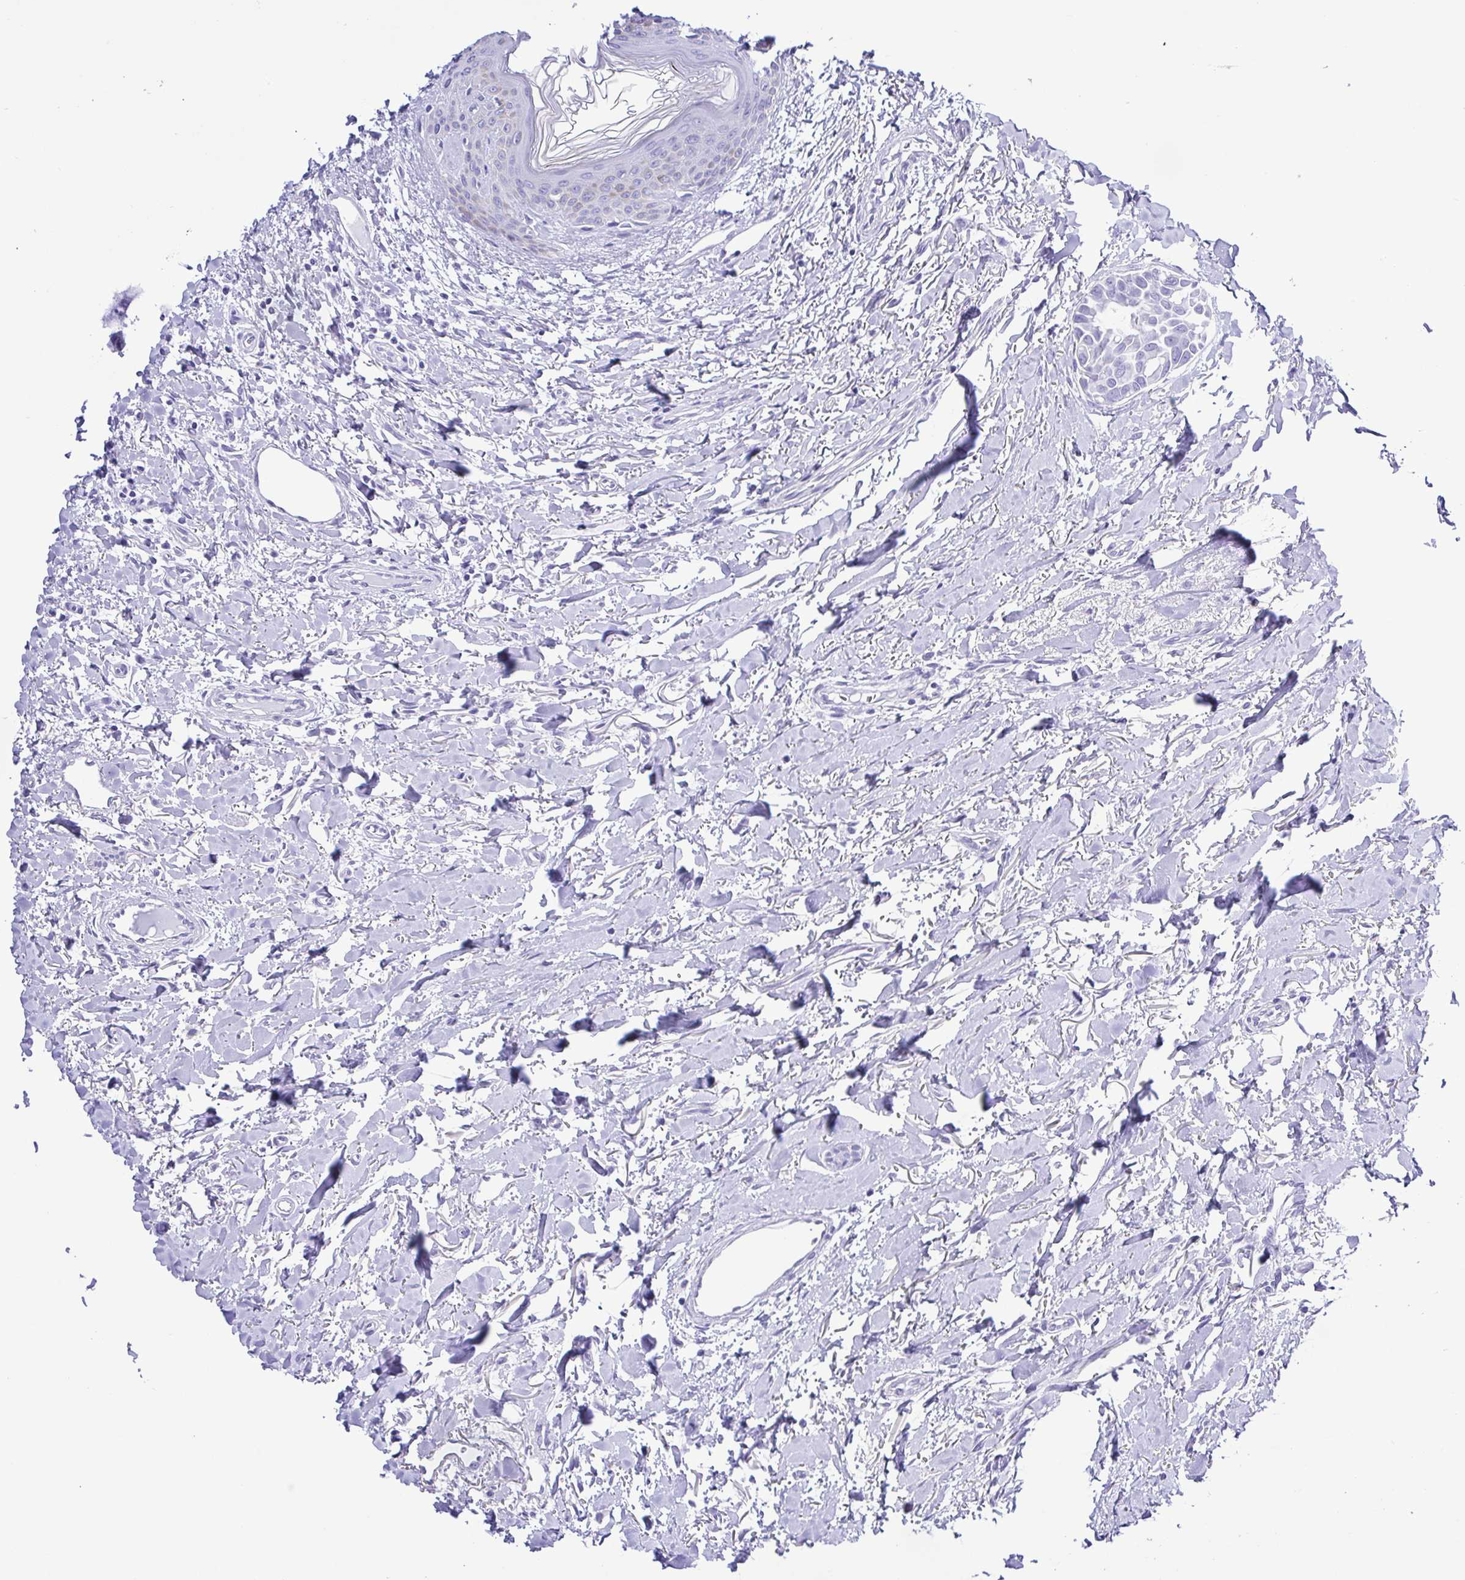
{"staining": {"intensity": "negative", "quantity": "none", "location": "none"}, "tissue": "breast cancer", "cell_type": "Tumor cells", "image_type": "cancer", "snomed": [{"axis": "morphology", "description": "Duct carcinoma"}, {"axis": "topography", "description": "Breast"}], "caption": "This photomicrograph is of breast invasive ductal carcinoma stained with immunohistochemistry (IHC) to label a protein in brown with the nuclei are counter-stained blue. There is no staining in tumor cells. The staining was performed using DAB to visualize the protein expression in brown, while the nuclei were stained in blue with hematoxylin (Magnification: 20x).", "gene": "SYT1", "patient": {"sex": "female", "age": 54}}